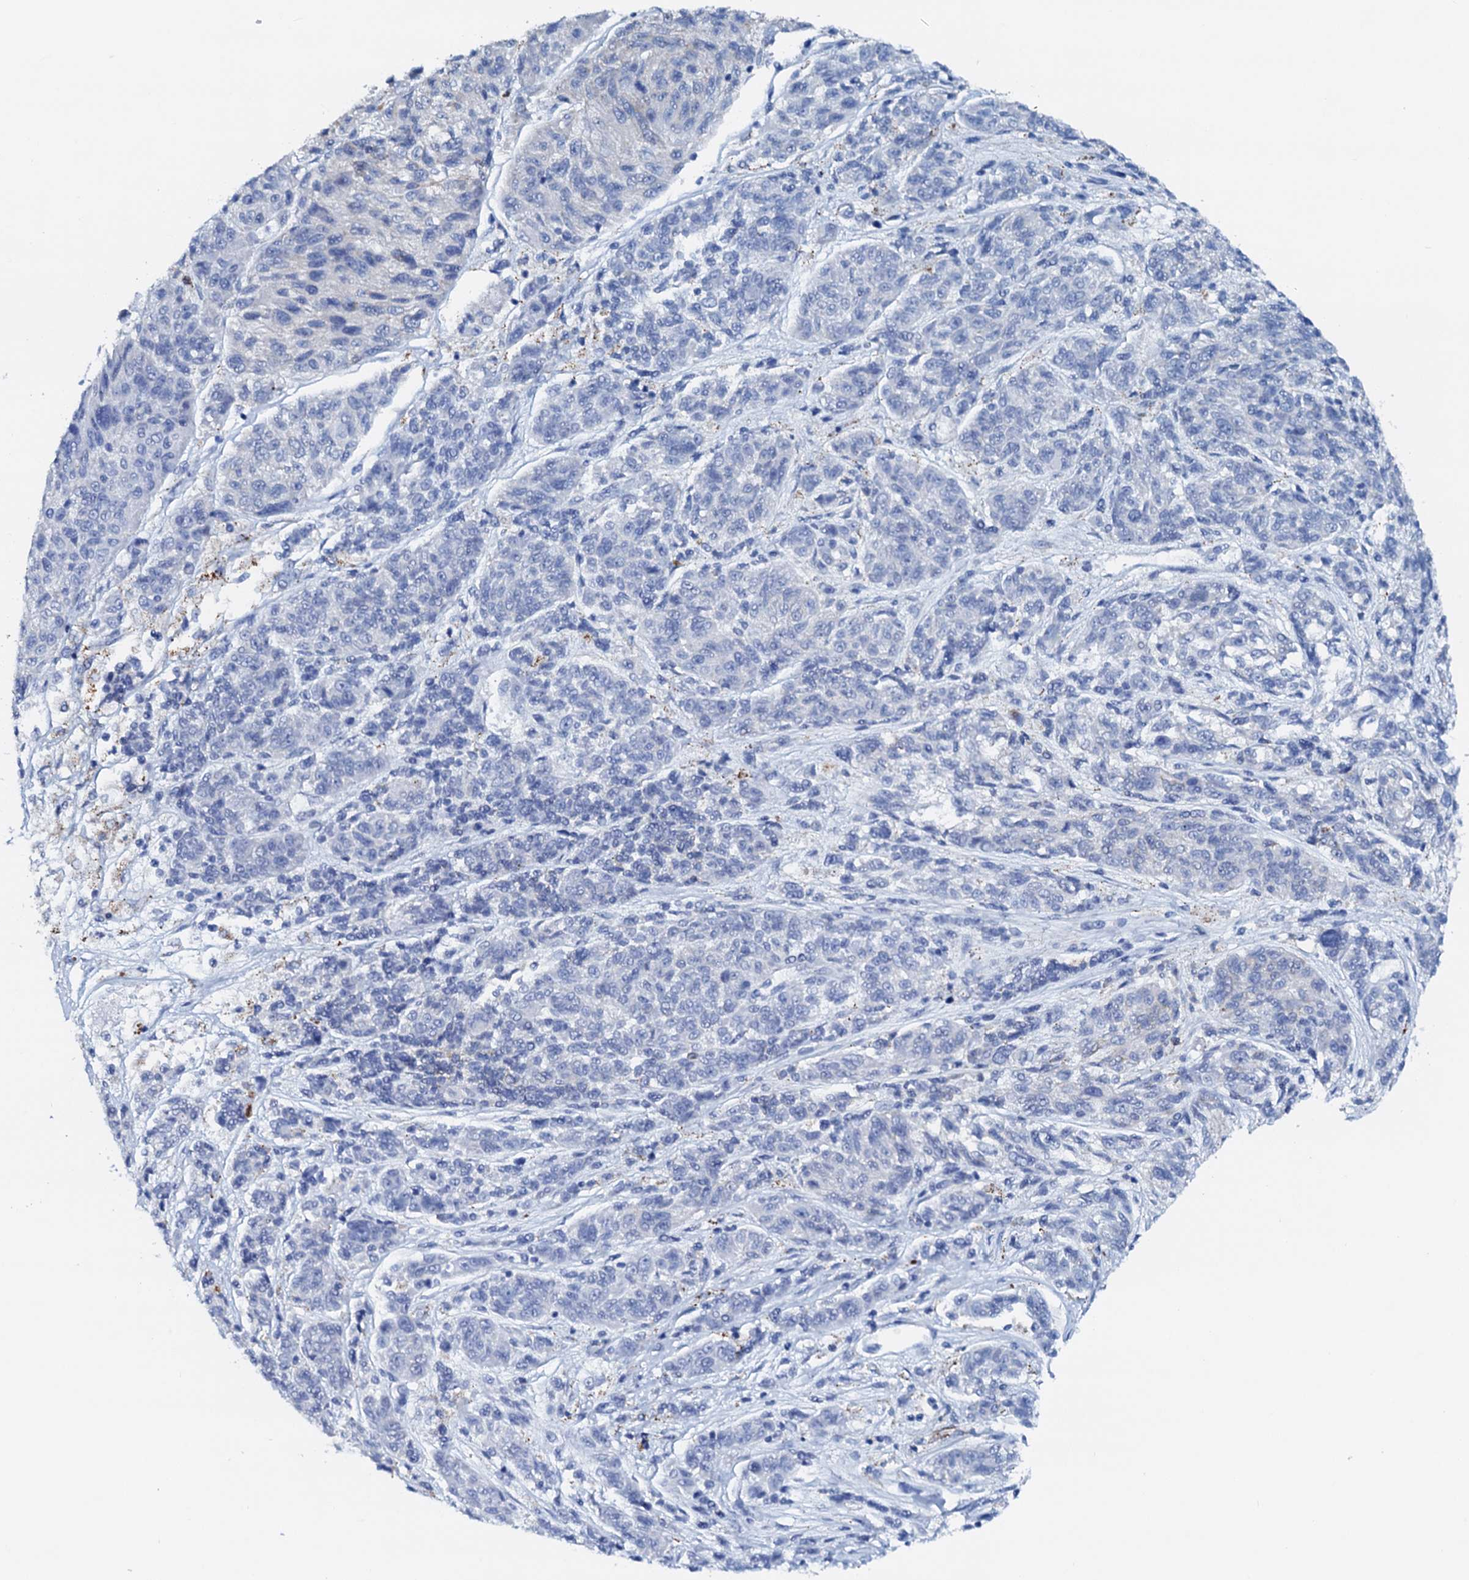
{"staining": {"intensity": "negative", "quantity": "none", "location": "none"}, "tissue": "melanoma", "cell_type": "Tumor cells", "image_type": "cancer", "snomed": [{"axis": "morphology", "description": "Malignant melanoma, NOS"}, {"axis": "topography", "description": "Skin"}], "caption": "Immunohistochemistry (IHC) histopathology image of neoplastic tissue: human melanoma stained with DAB (3,3'-diaminobenzidine) shows no significant protein staining in tumor cells.", "gene": "AMER2", "patient": {"sex": "male", "age": 53}}